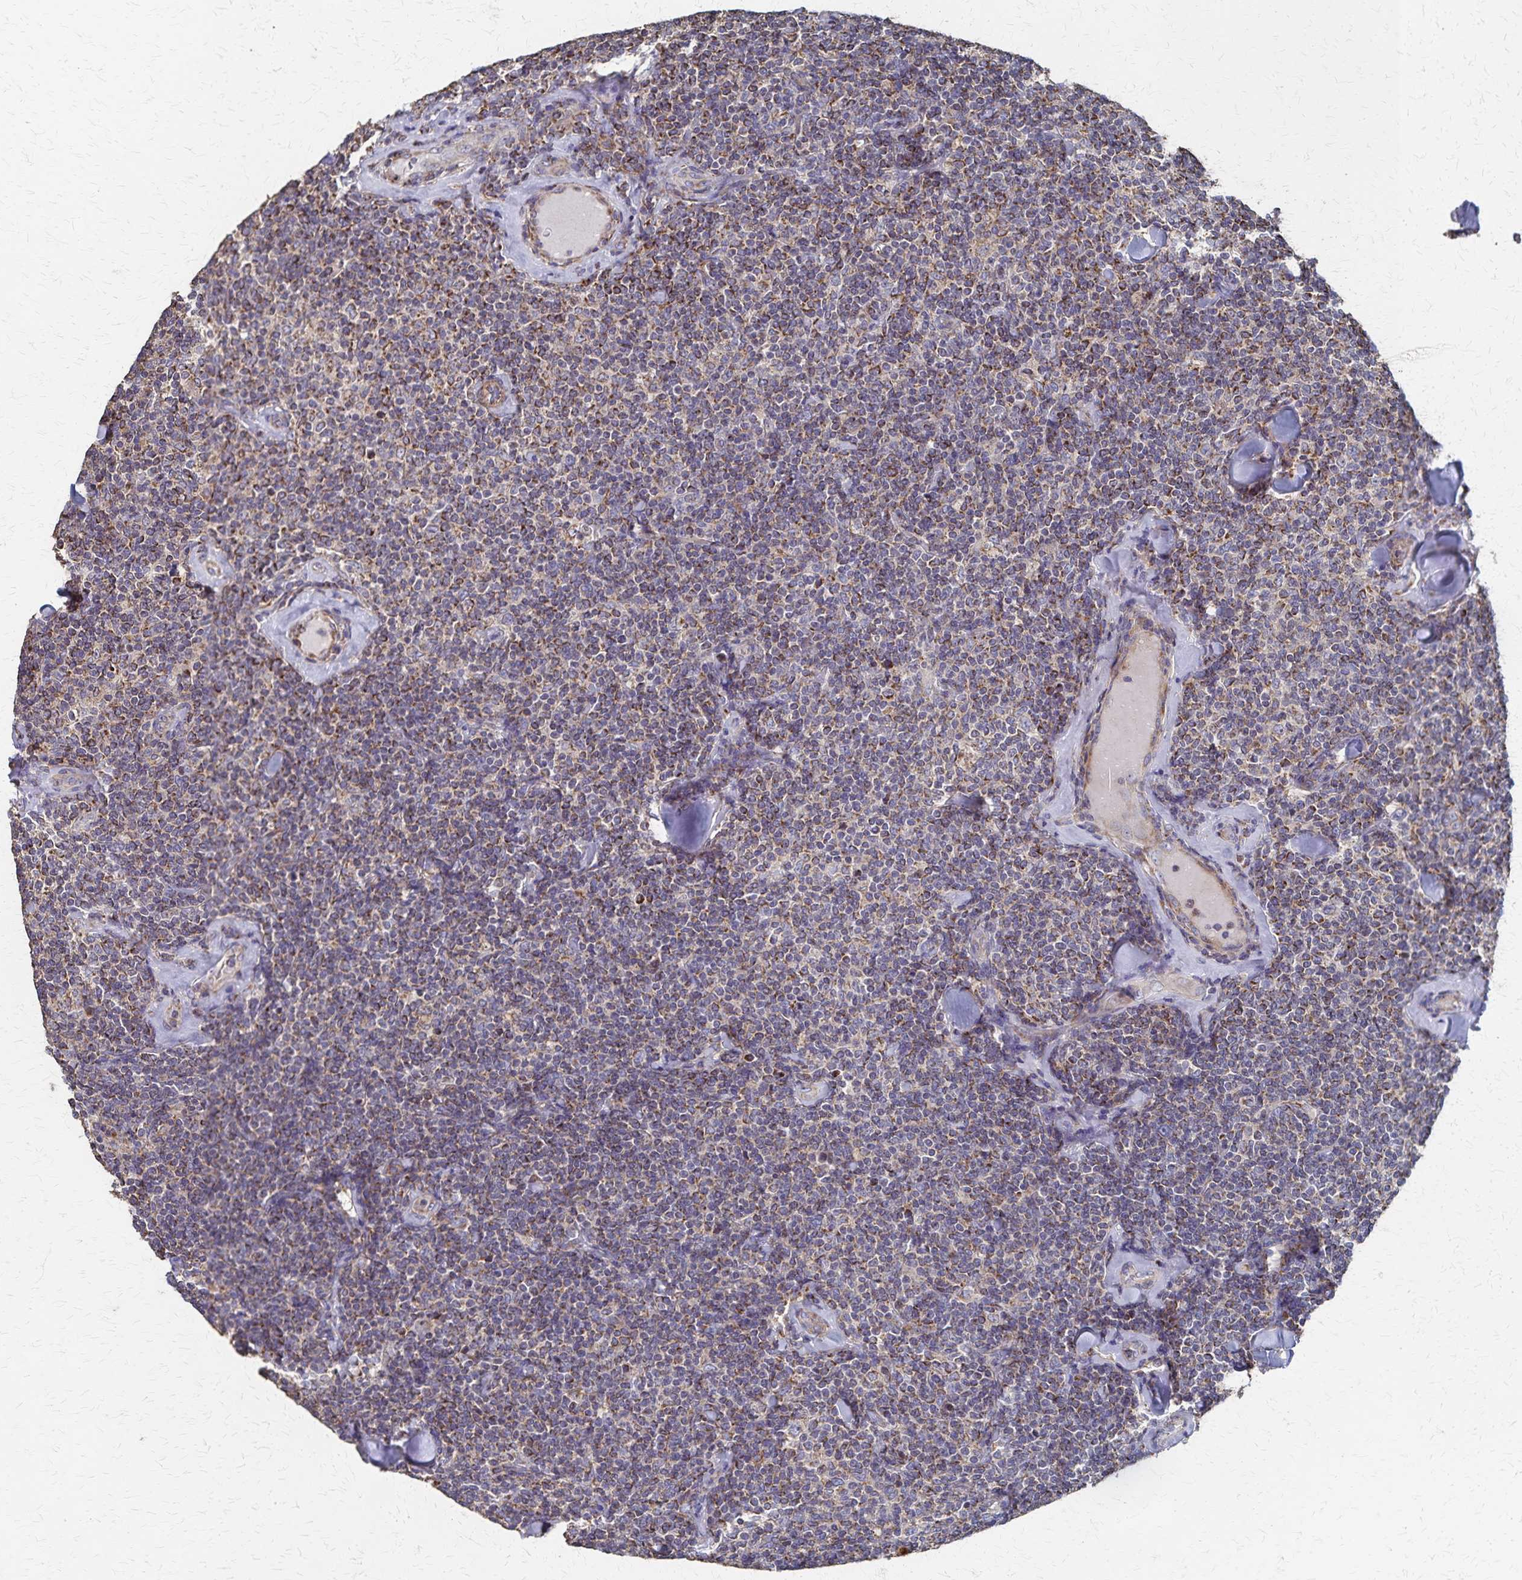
{"staining": {"intensity": "moderate", "quantity": "25%-75%", "location": "cytoplasmic/membranous"}, "tissue": "lymphoma", "cell_type": "Tumor cells", "image_type": "cancer", "snomed": [{"axis": "morphology", "description": "Malignant lymphoma, non-Hodgkin's type, Low grade"}, {"axis": "topography", "description": "Lymph node"}], "caption": "Moderate cytoplasmic/membranous protein expression is appreciated in about 25%-75% of tumor cells in low-grade malignant lymphoma, non-Hodgkin's type.", "gene": "PGAP2", "patient": {"sex": "female", "age": 56}}